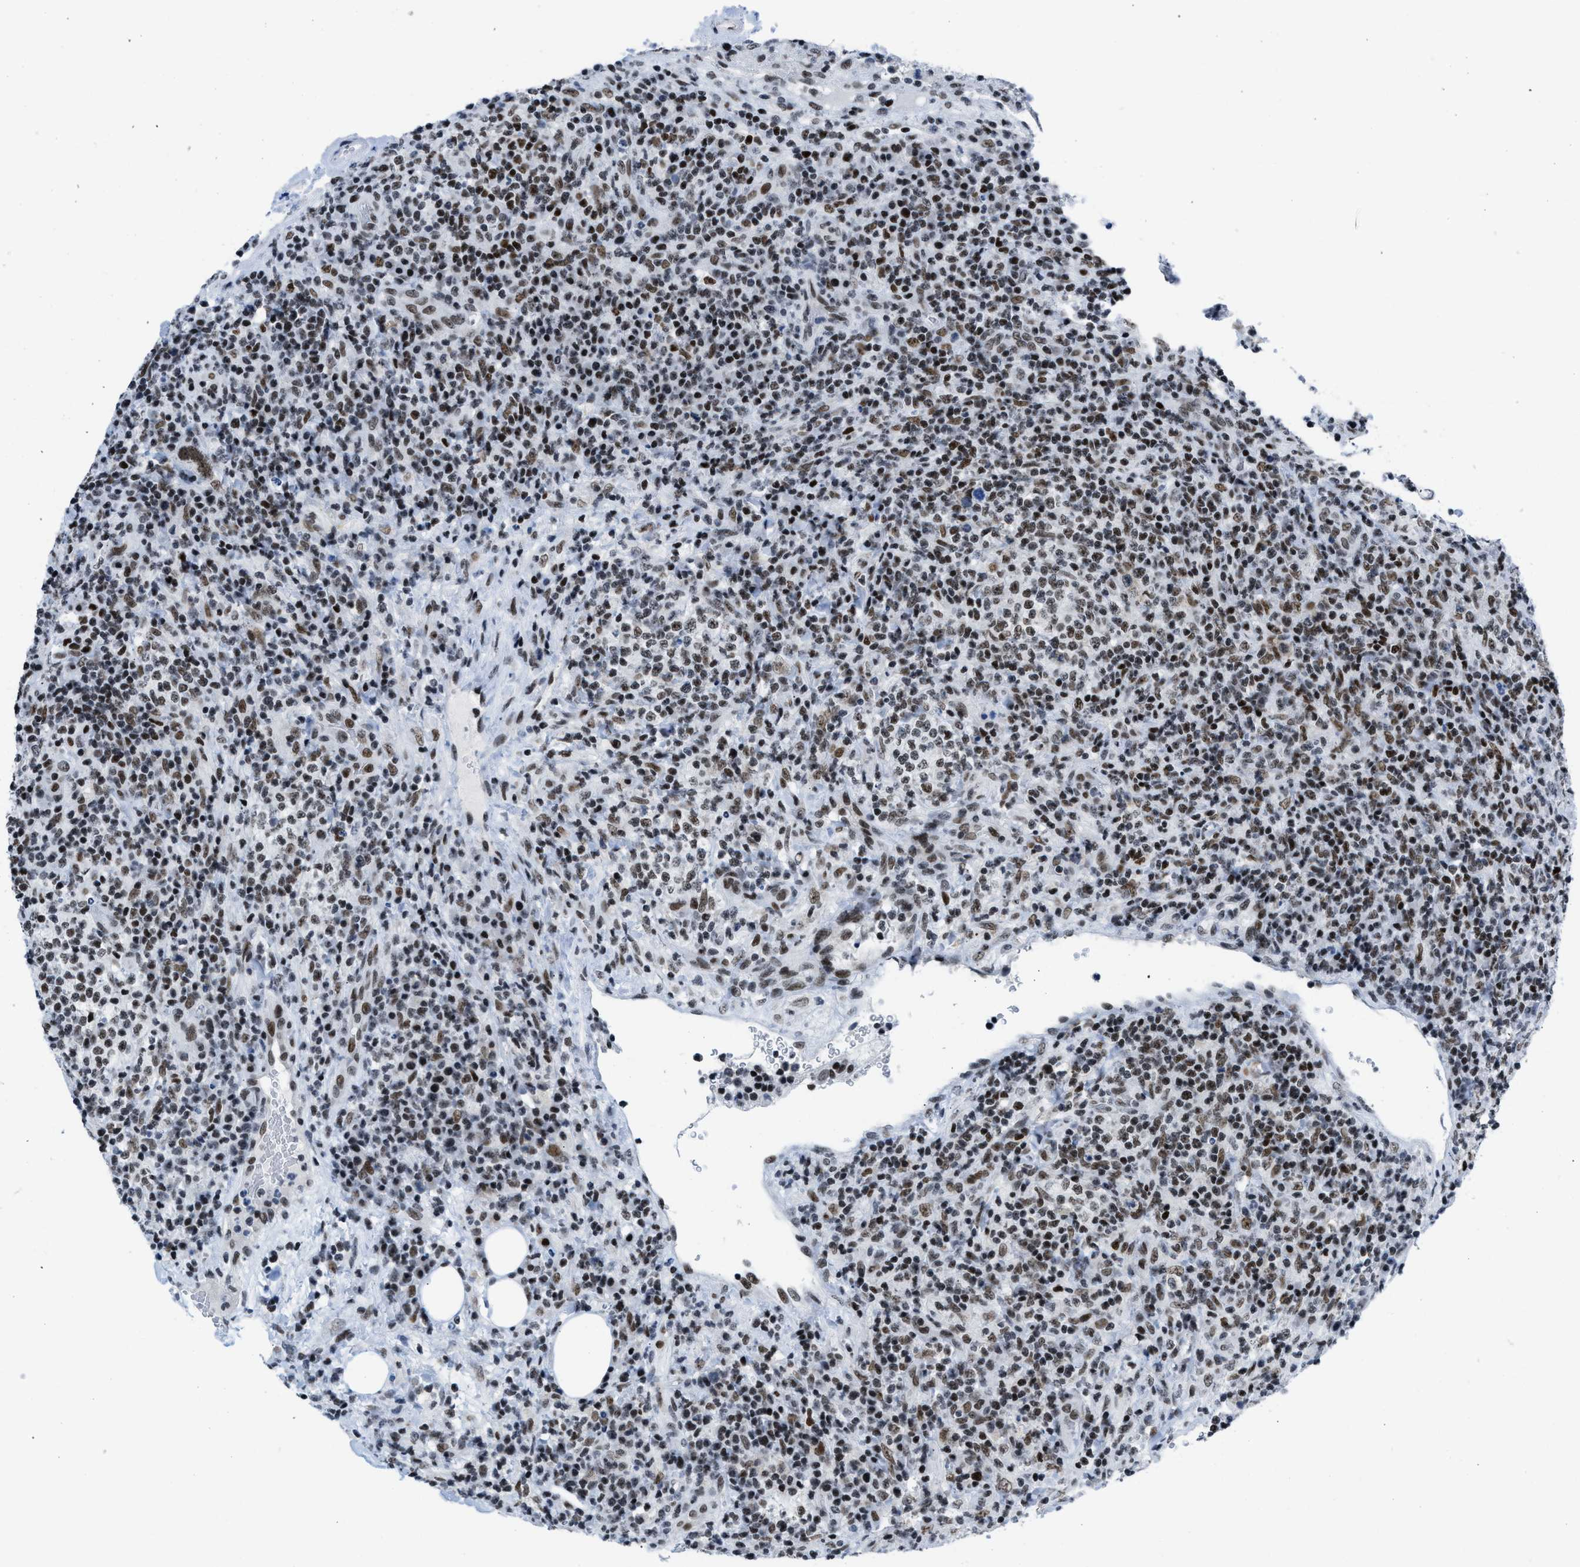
{"staining": {"intensity": "moderate", "quantity": ">75%", "location": "nuclear"}, "tissue": "lymphoma", "cell_type": "Tumor cells", "image_type": "cancer", "snomed": [{"axis": "morphology", "description": "Malignant lymphoma, non-Hodgkin's type, High grade"}, {"axis": "topography", "description": "Lymph node"}], "caption": "Human lymphoma stained for a protein (brown) exhibits moderate nuclear positive staining in about >75% of tumor cells.", "gene": "TERF2IP", "patient": {"sex": "female", "age": 76}}